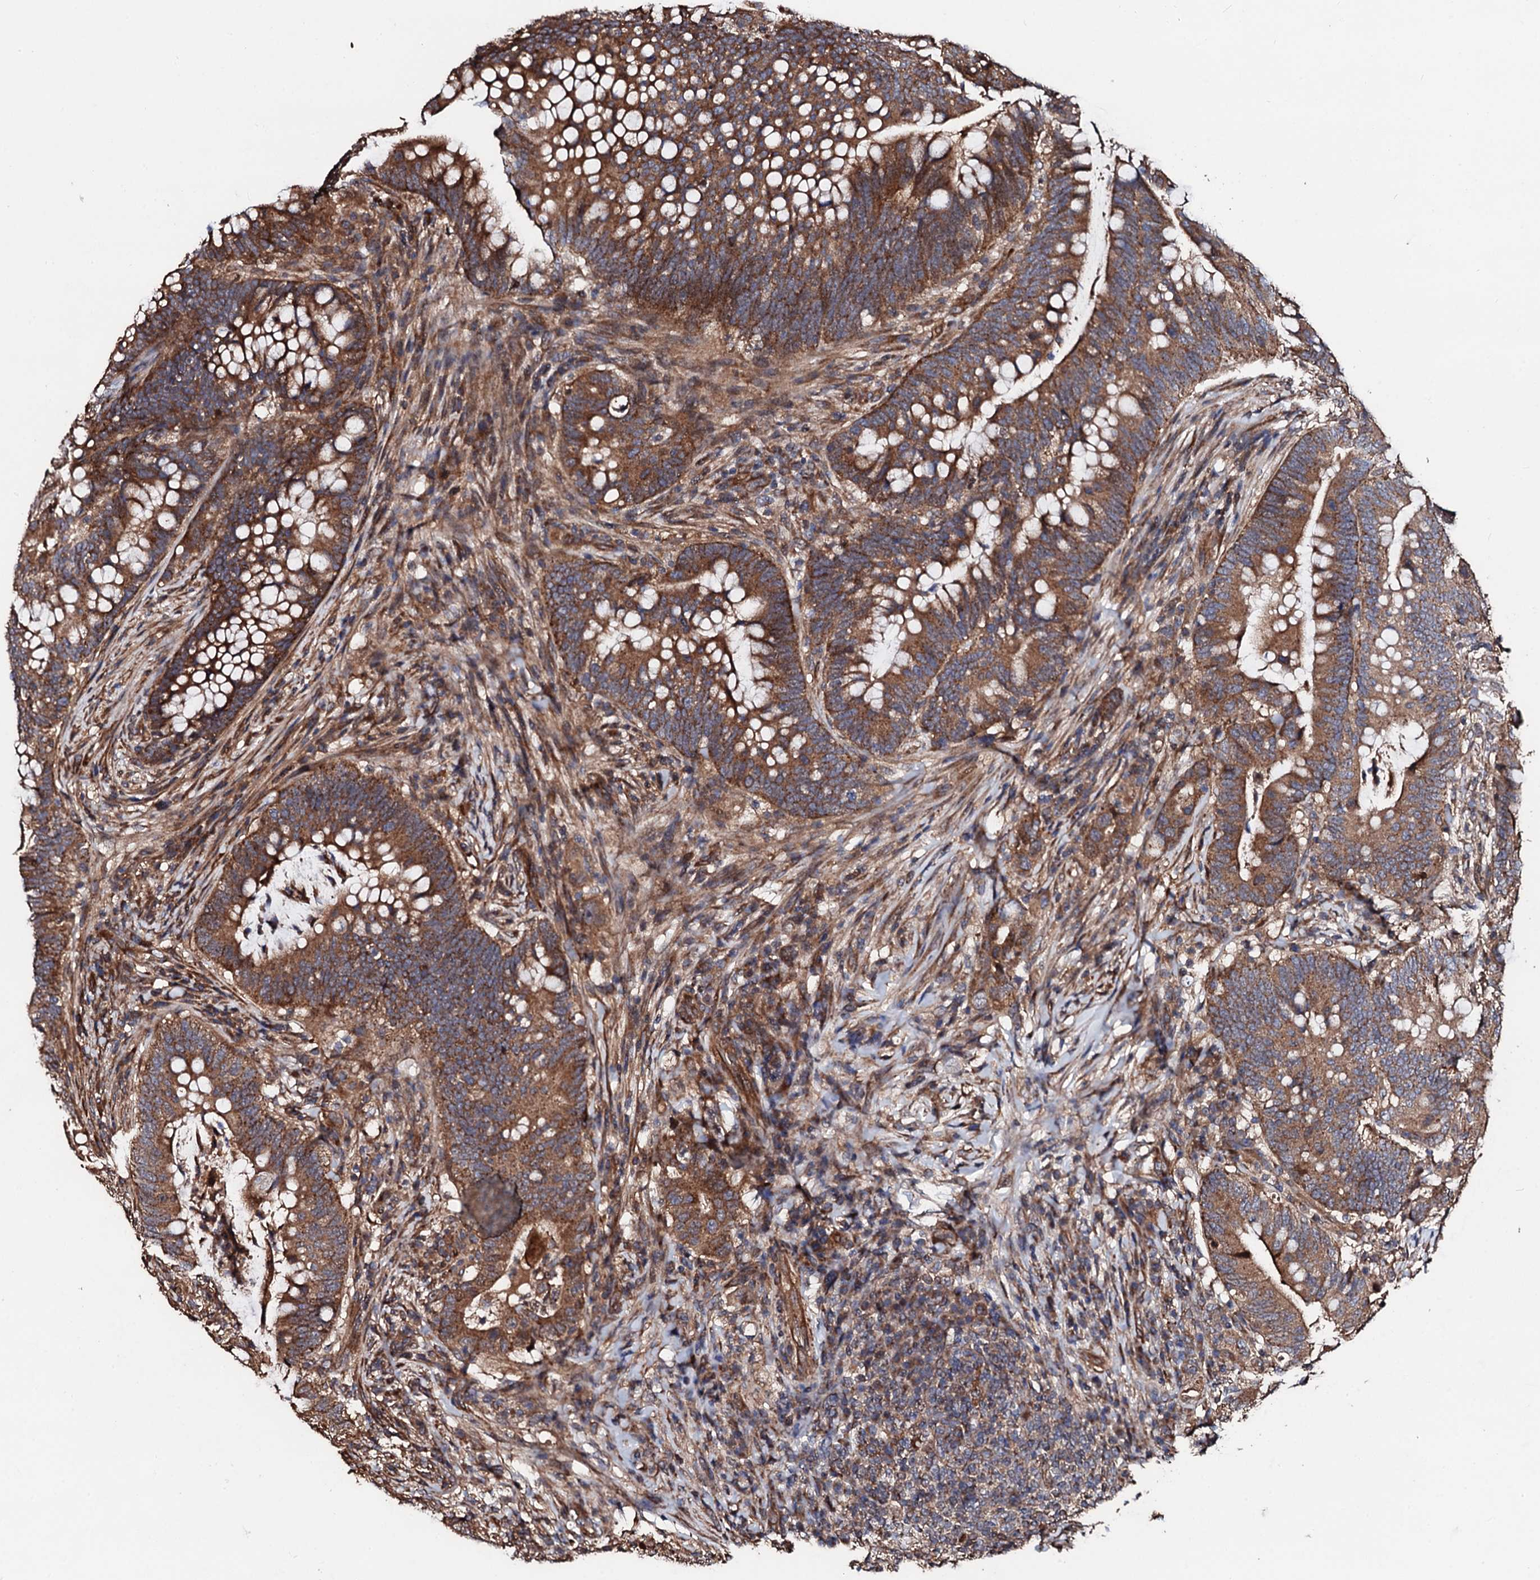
{"staining": {"intensity": "moderate", "quantity": ">75%", "location": "cytoplasmic/membranous"}, "tissue": "colorectal cancer", "cell_type": "Tumor cells", "image_type": "cancer", "snomed": [{"axis": "morphology", "description": "Adenocarcinoma, NOS"}, {"axis": "topography", "description": "Colon"}], "caption": "This micrograph displays immunohistochemistry staining of human adenocarcinoma (colorectal), with medium moderate cytoplasmic/membranous staining in about >75% of tumor cells.", "gene": "CKAP5", "patient": {"sex": "female", "age": 66}}